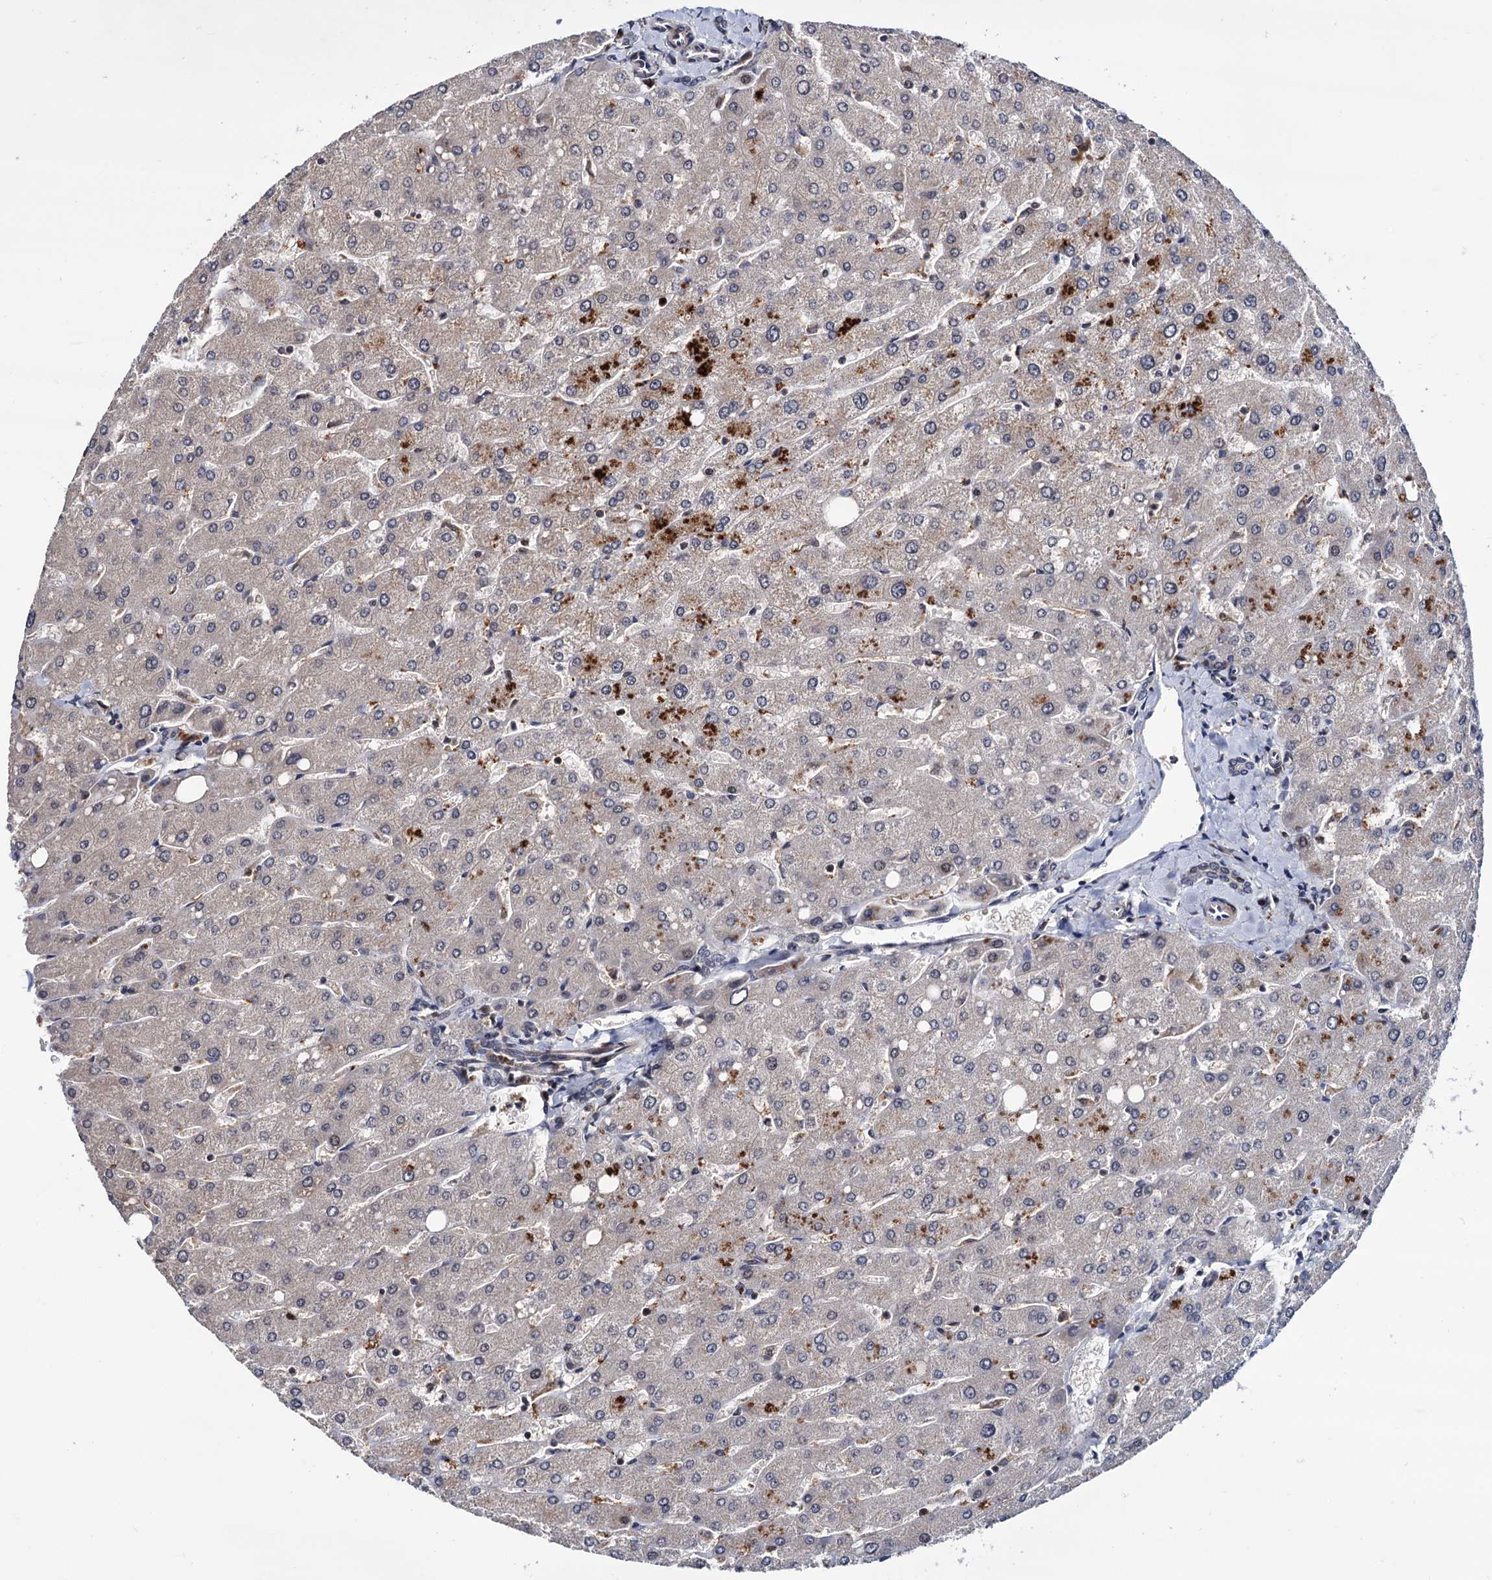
{"staining": {"intensity": "negative", "quantity": "none", "location": "none"}, "tissue": "liver", "cell_type": "Cholangiocytes", "image_type": "normal", "snomed": [{"axis": "morphology", "description": "Normal tissue, NOS"}, {"axis": "topography", "description": "Liver"}], "caption": "Cholangiocytes are negative for protein expression in unremarkable human liver. (DAB (3,3'-diaminobenzidine) immunohistochemistry (IHC) visualized using brightfield microscopy, high magnification).", "gene": "RNASEH2B", "patient": {"sex": "male", "age": 55}}